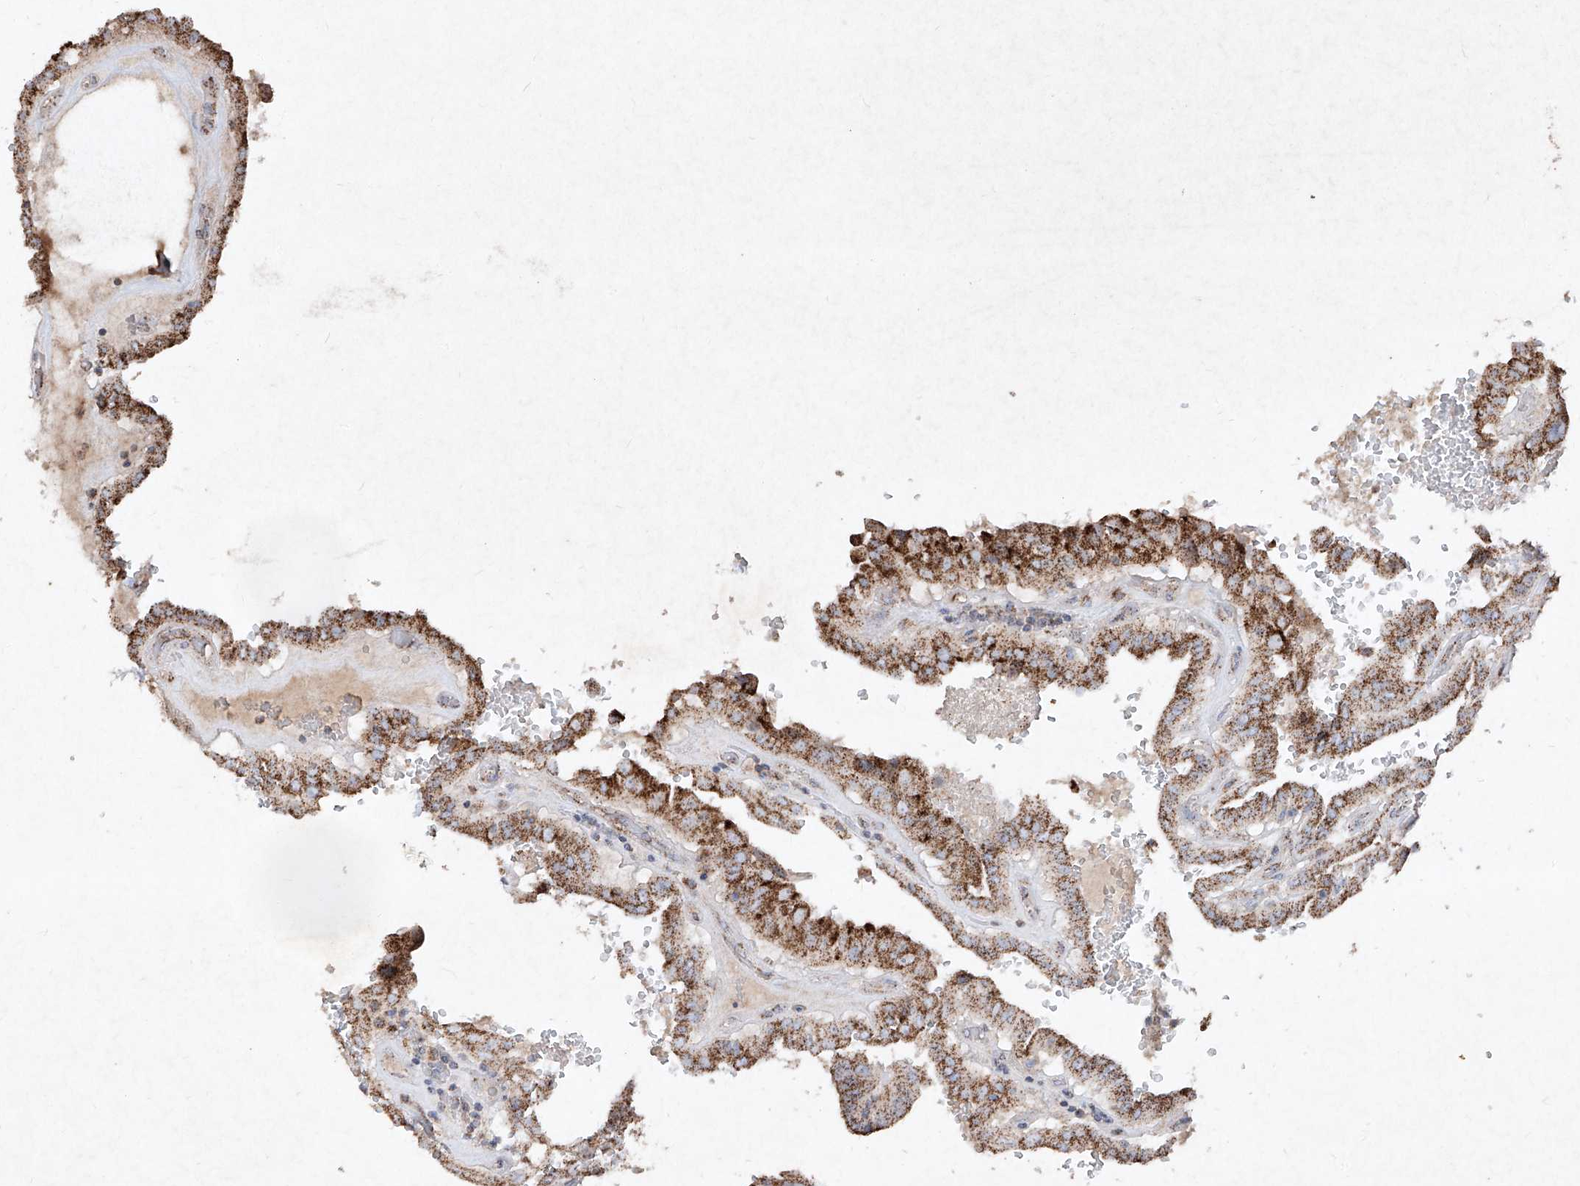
{"staining": {"intensity": "moderate", "quantity": ">75%", "location": "cytoplasmic/membranous"}, "tissue": "thyroid cancer", "cell_type": "Tumor cells", "image_type": "cancer", "snomed": [{"axis": "morphology", "description": "Papillary adenocarcinoma, NOS"}, {"axis": "topography", "description": "Thyroid gland"}], "caption": "This photomicrograph reveals thyroid cancer (papillary adenocarcinoma) stained with immunohistochemistry to label a protein in brown. The cytoplasmic/membranous of tumor cells show moderate positivity for the protein. Nuclei are counter-stained blue.", "gene": "ABCD3", "patient": {"sex": "male", "age": 77}}